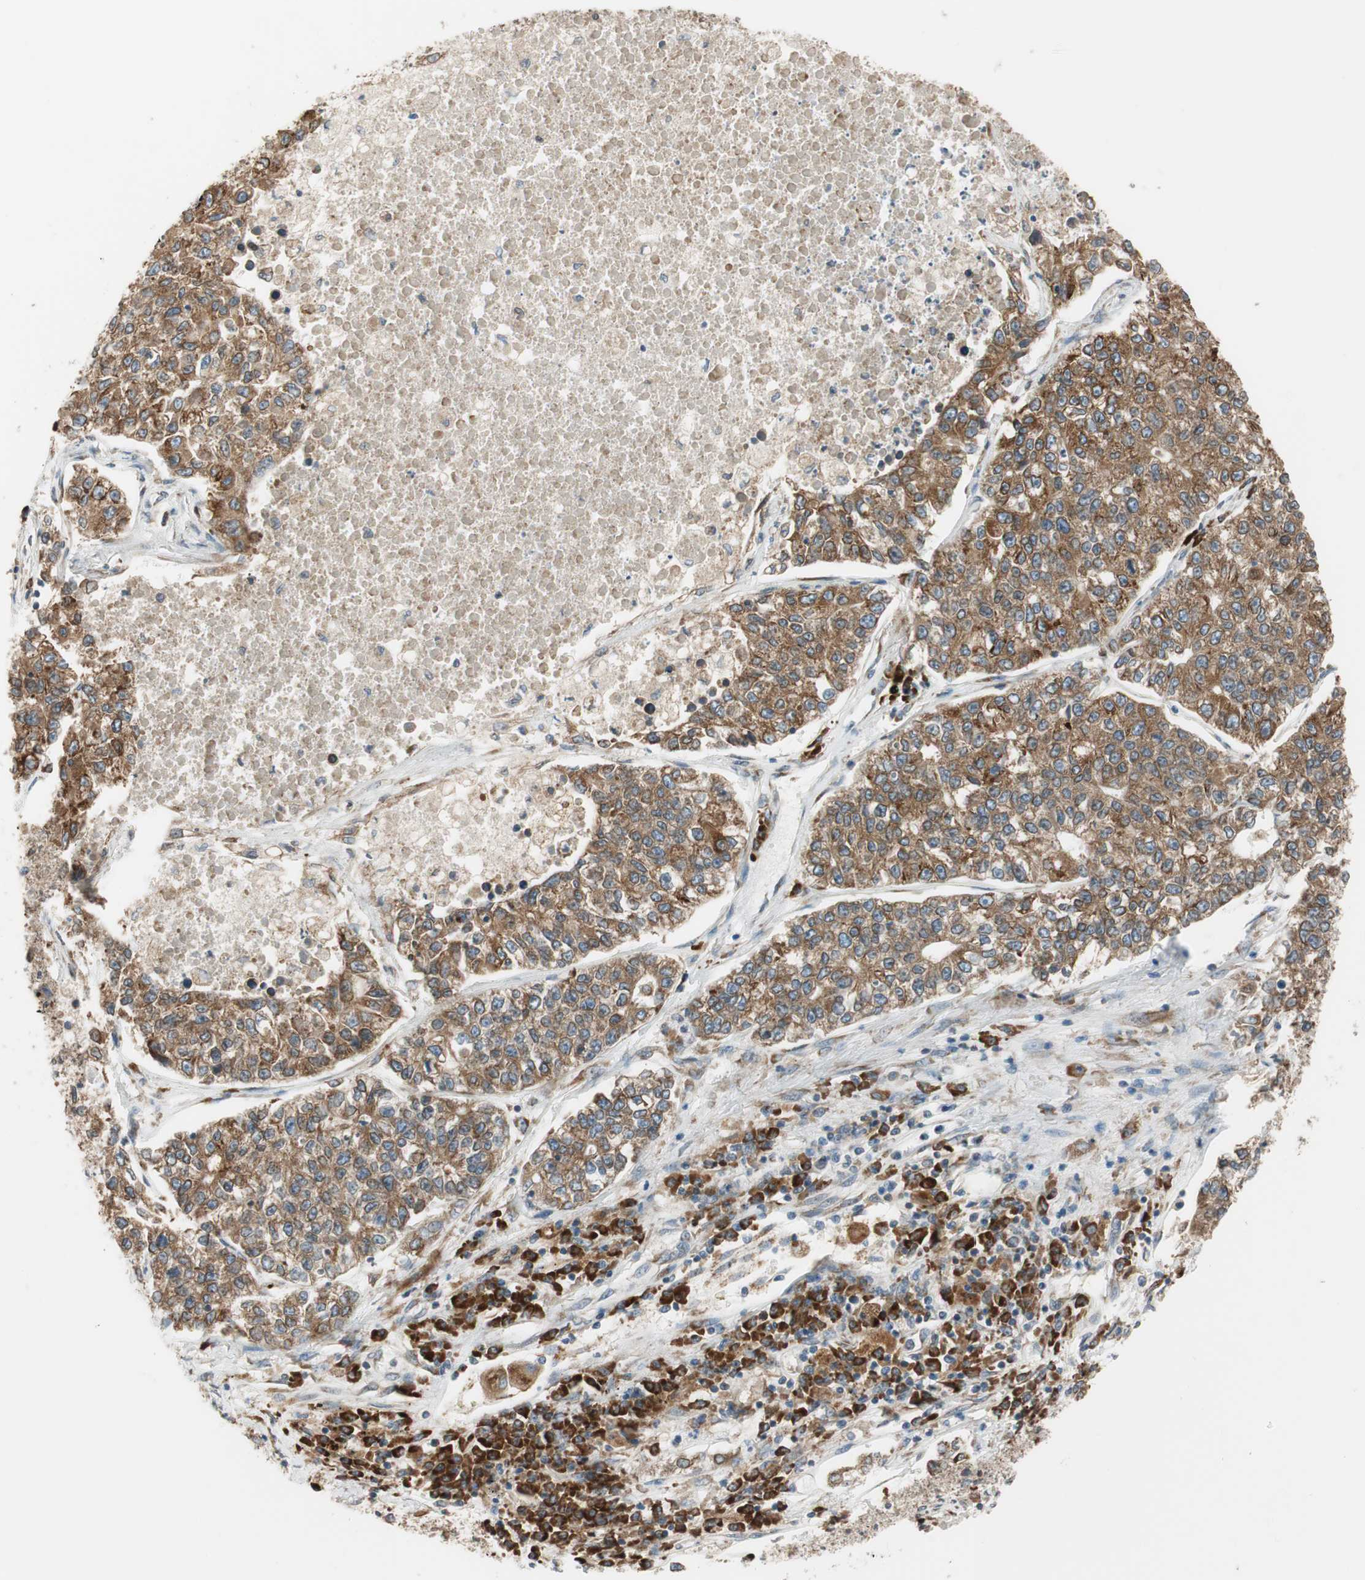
{"staining": {"intensity": "moderate", "quantity": ">75%", "location": "cytoplasmic/membranous"}, "tissue": "lung cancer", "cell_type": "Tumor cells", "image_type": "cancer", "snomed": [{"axis": "morphology", "description": "Adenocarcinoma, NOS"}, {"axis": "topography", "description": "Lung"}], "caption": "Lung cancer stained with a protein marker demonstrates moderate staining in tumor cells.", "gene": "RPN2", "patient": {"sex": "male", "age": 49}}